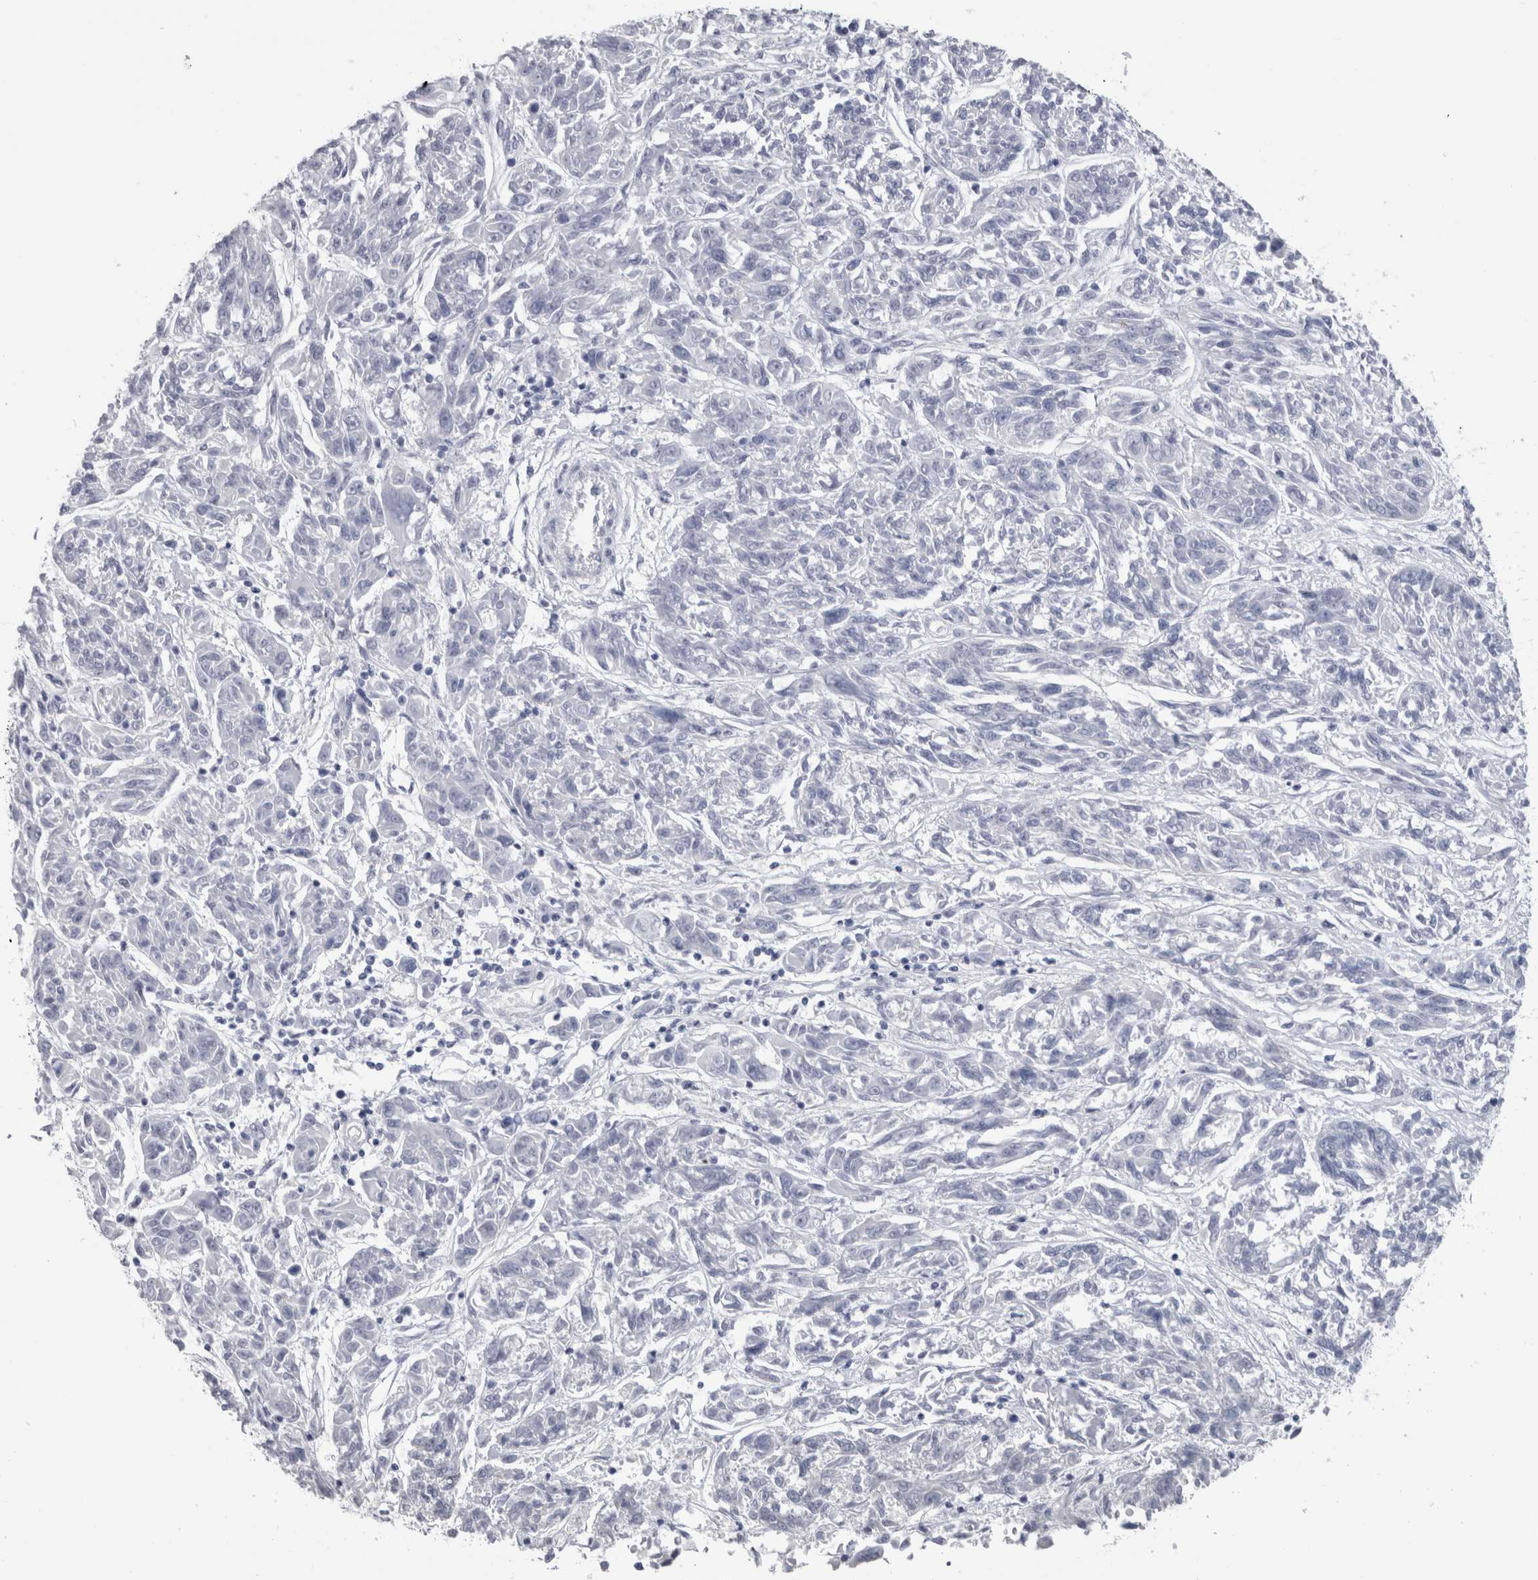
{"staining": {"intensity": "negative", "quantity": "none", "location": "none"}, "tissue": "melanoma", "cell_type": "Tumor cells", "image_type": "cancer", "snomed": [{"axis": "morphology", "description": "Malignant melanoma, NOS"}, {"axis": "topography", "description": "Skin"}], "caption": "Melanoma stained for a protein using immunohistochemistry reveals no expression tumor cells.", "gene": "PTH", "patient": {"sex": "male", "age": 53}}